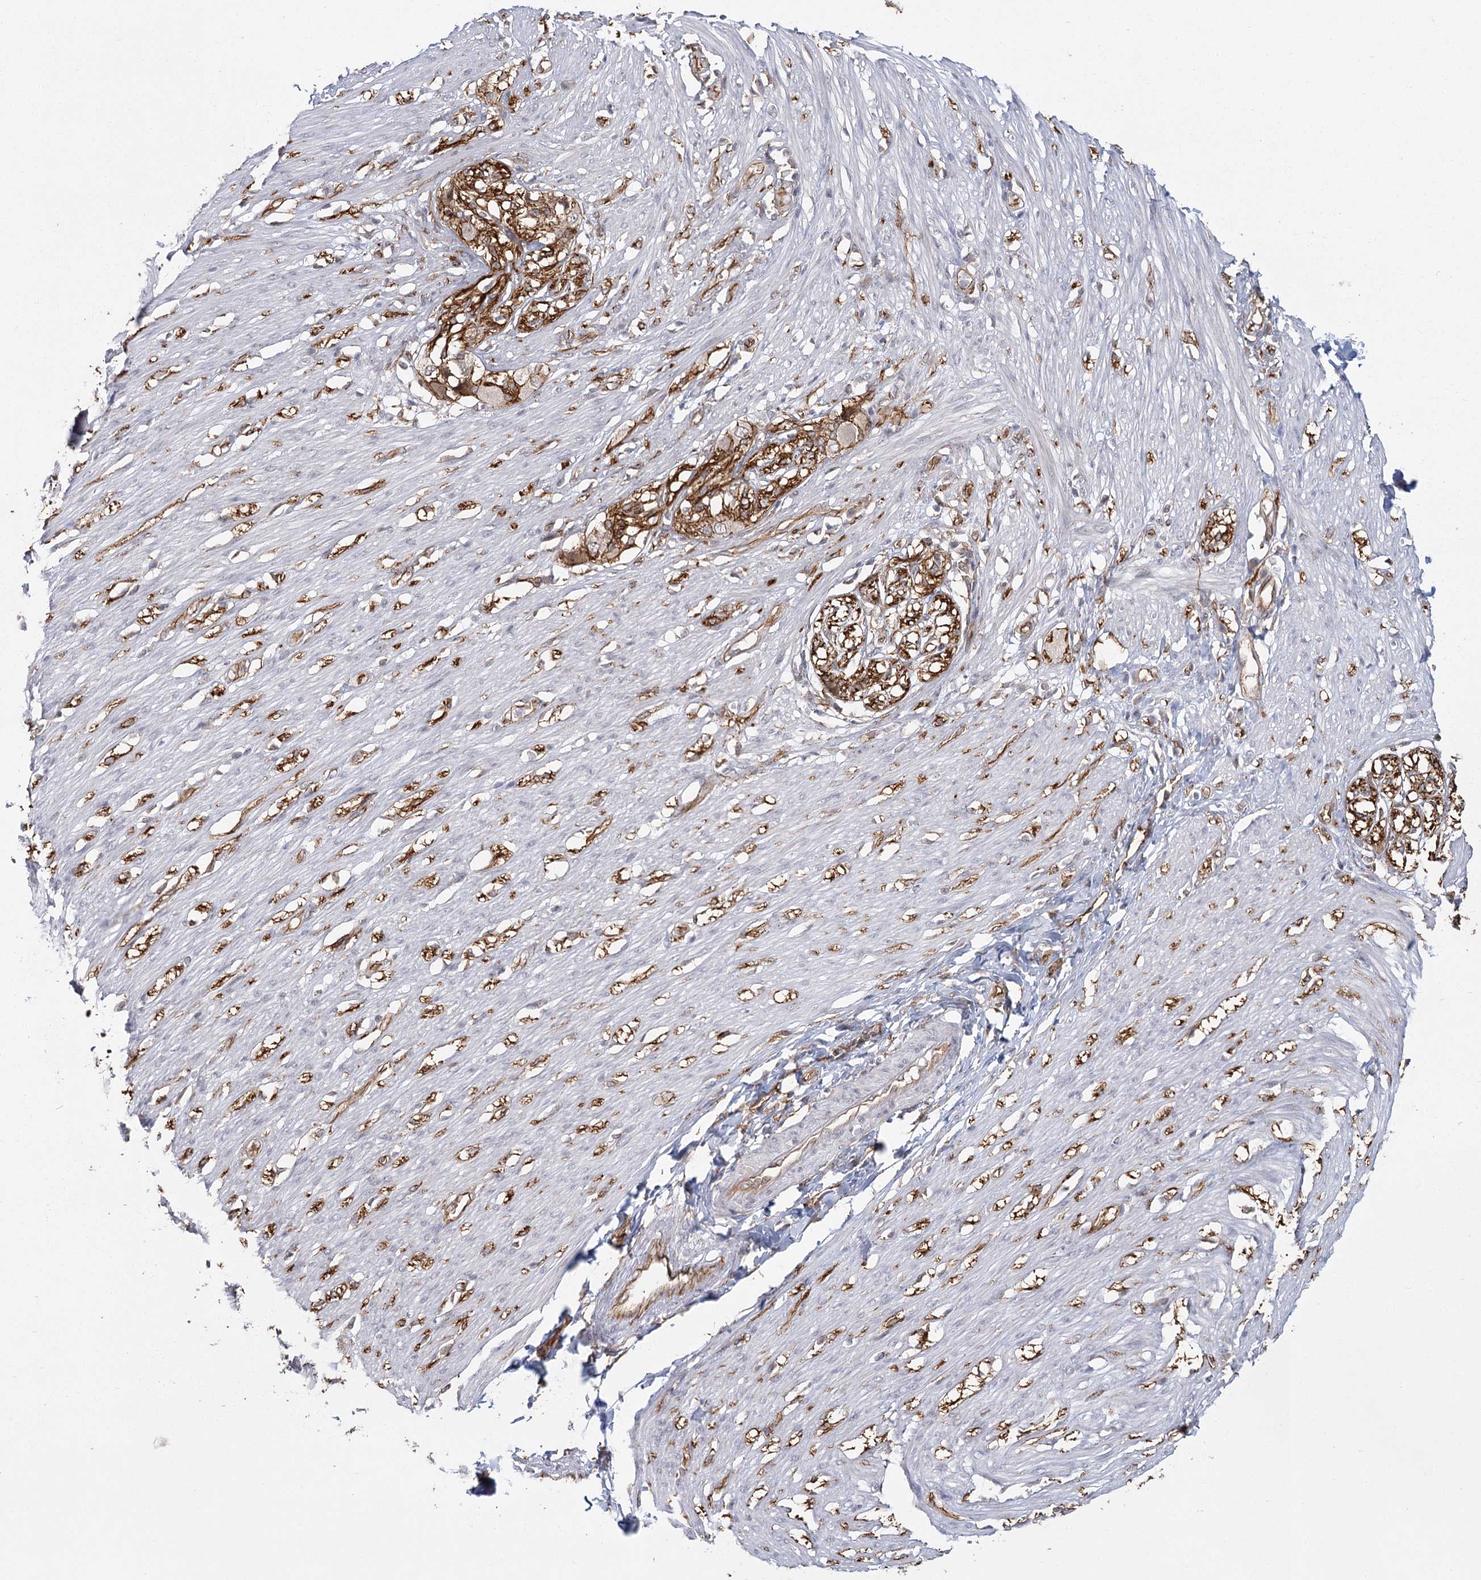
{"staining": {"intensity": "negative", "quantity": "none", "location": "none"}, "tissue": "smooth muscle", "cell_type": "Smooth muscle cells", "image_type": "normal", "snomed": [{"axis": "morphology", "description": "Normal tissue, NOS"}, {"axis": "morphology", "description": "Adenocarcinoma, NOS"}, {"axis": "topography", "description": "Colon"}, {"axis": "topography", "description": "Peripheral nerve tissue"}], "caption": "A high-resolution micrograph shows IHC staining of normal smooth muscle, which shows no significant staining in smooth muscle cells. (Brightfield microscopy of DAB immunohistochemistry at high magnification).", "gene": "RPP14", "patient": {"sex": "male", "age": 14}}